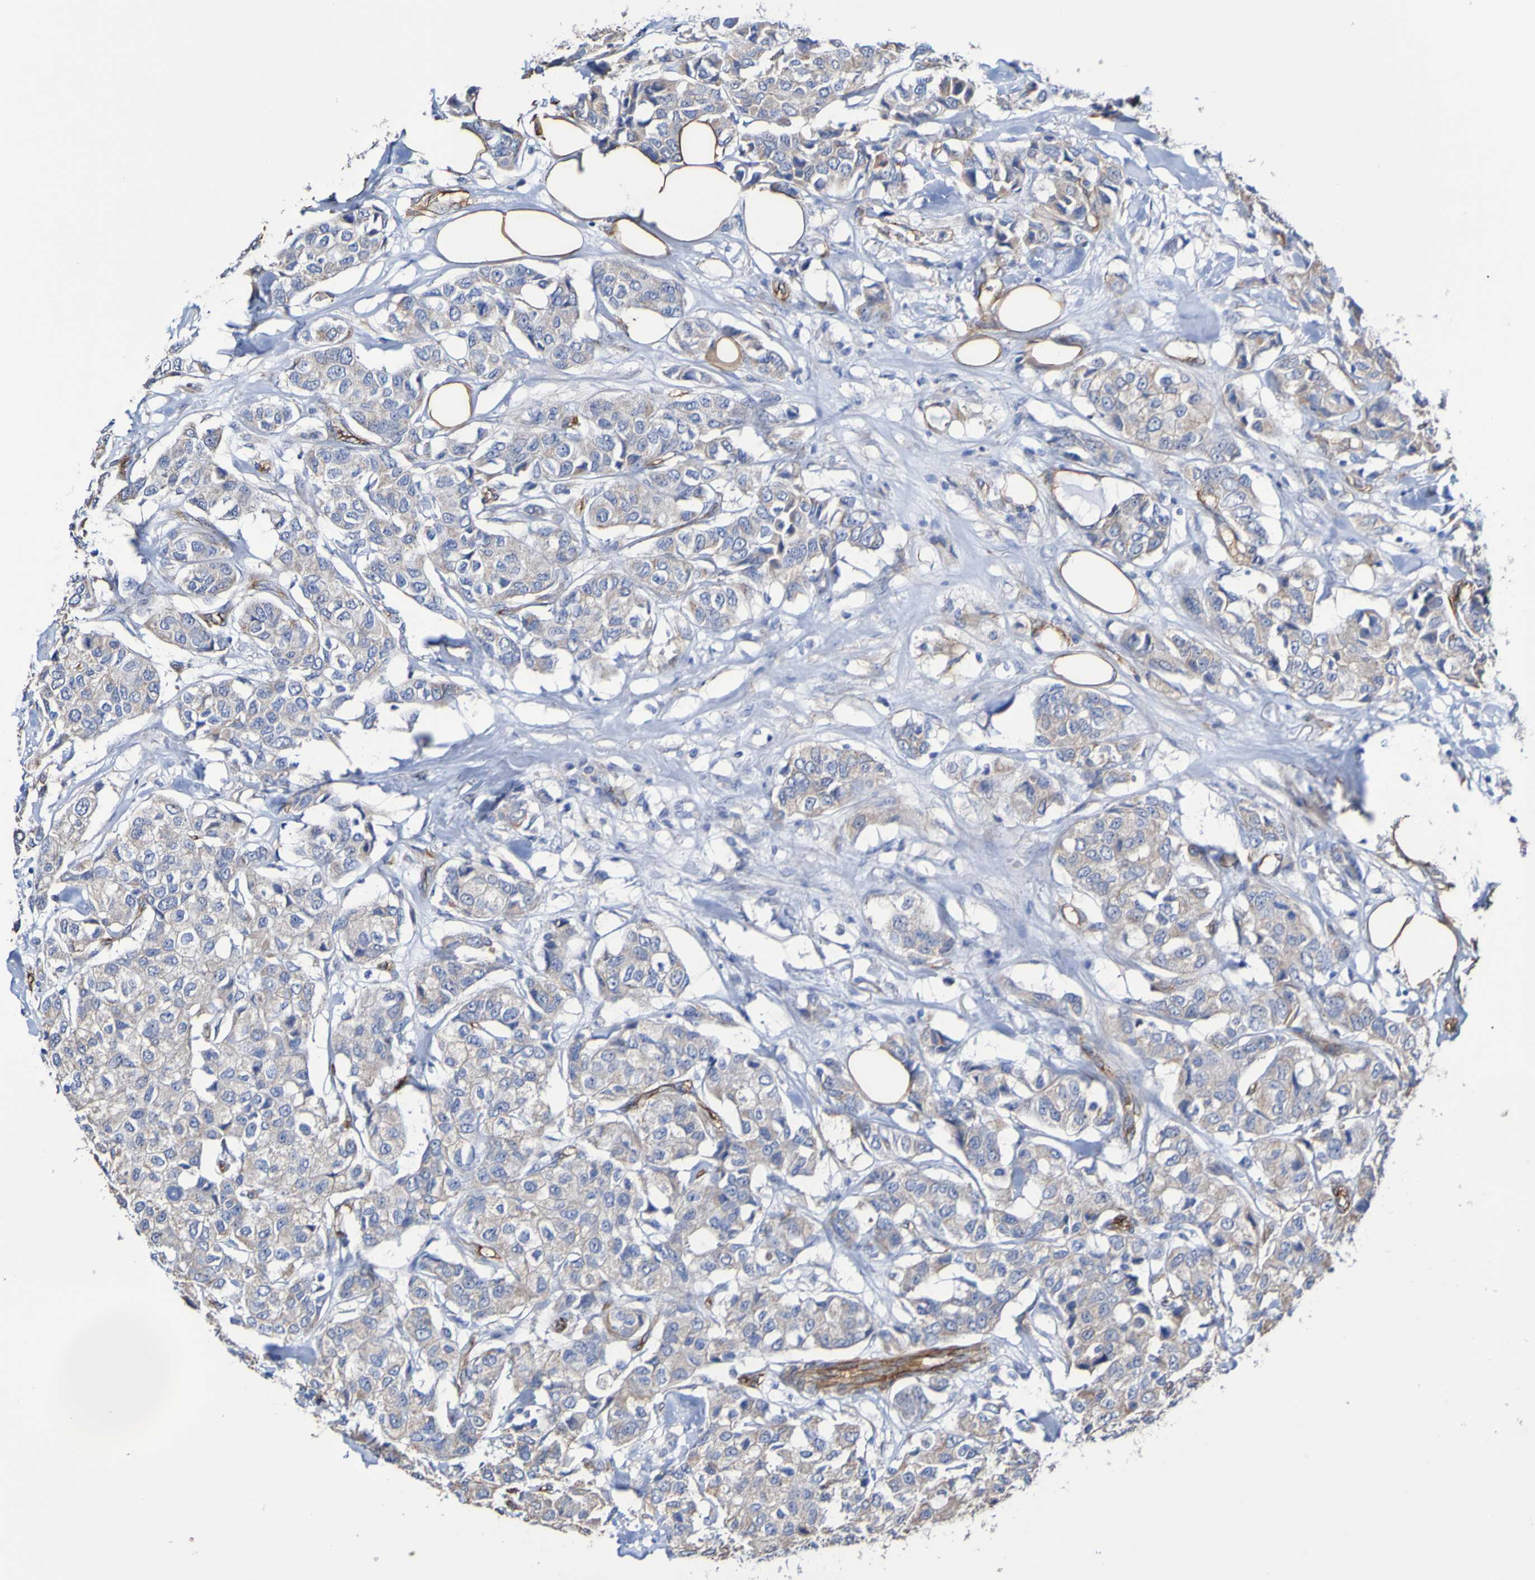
{"staining": {"intensity": "weak", "quantity": "25%-75%", "location": "cytoplasmic/membranous"}, "tissue": "breast cancer", "cell_type": "Tumor cells", "image_type": "cancer", "snomed": [{"axis": "morphology", "description": "Duct carcinoma"}, {"axis": "topography", "description": "Breast"}], "caption": "There is low levels of weak cytoplasmic/membranous positivity in tumor cells of breast cancer, as demonstrated by immunohistochemical staining (brown color).", "gene": "ELMOD3", "patient": {"sex": "female", "age": 80}}